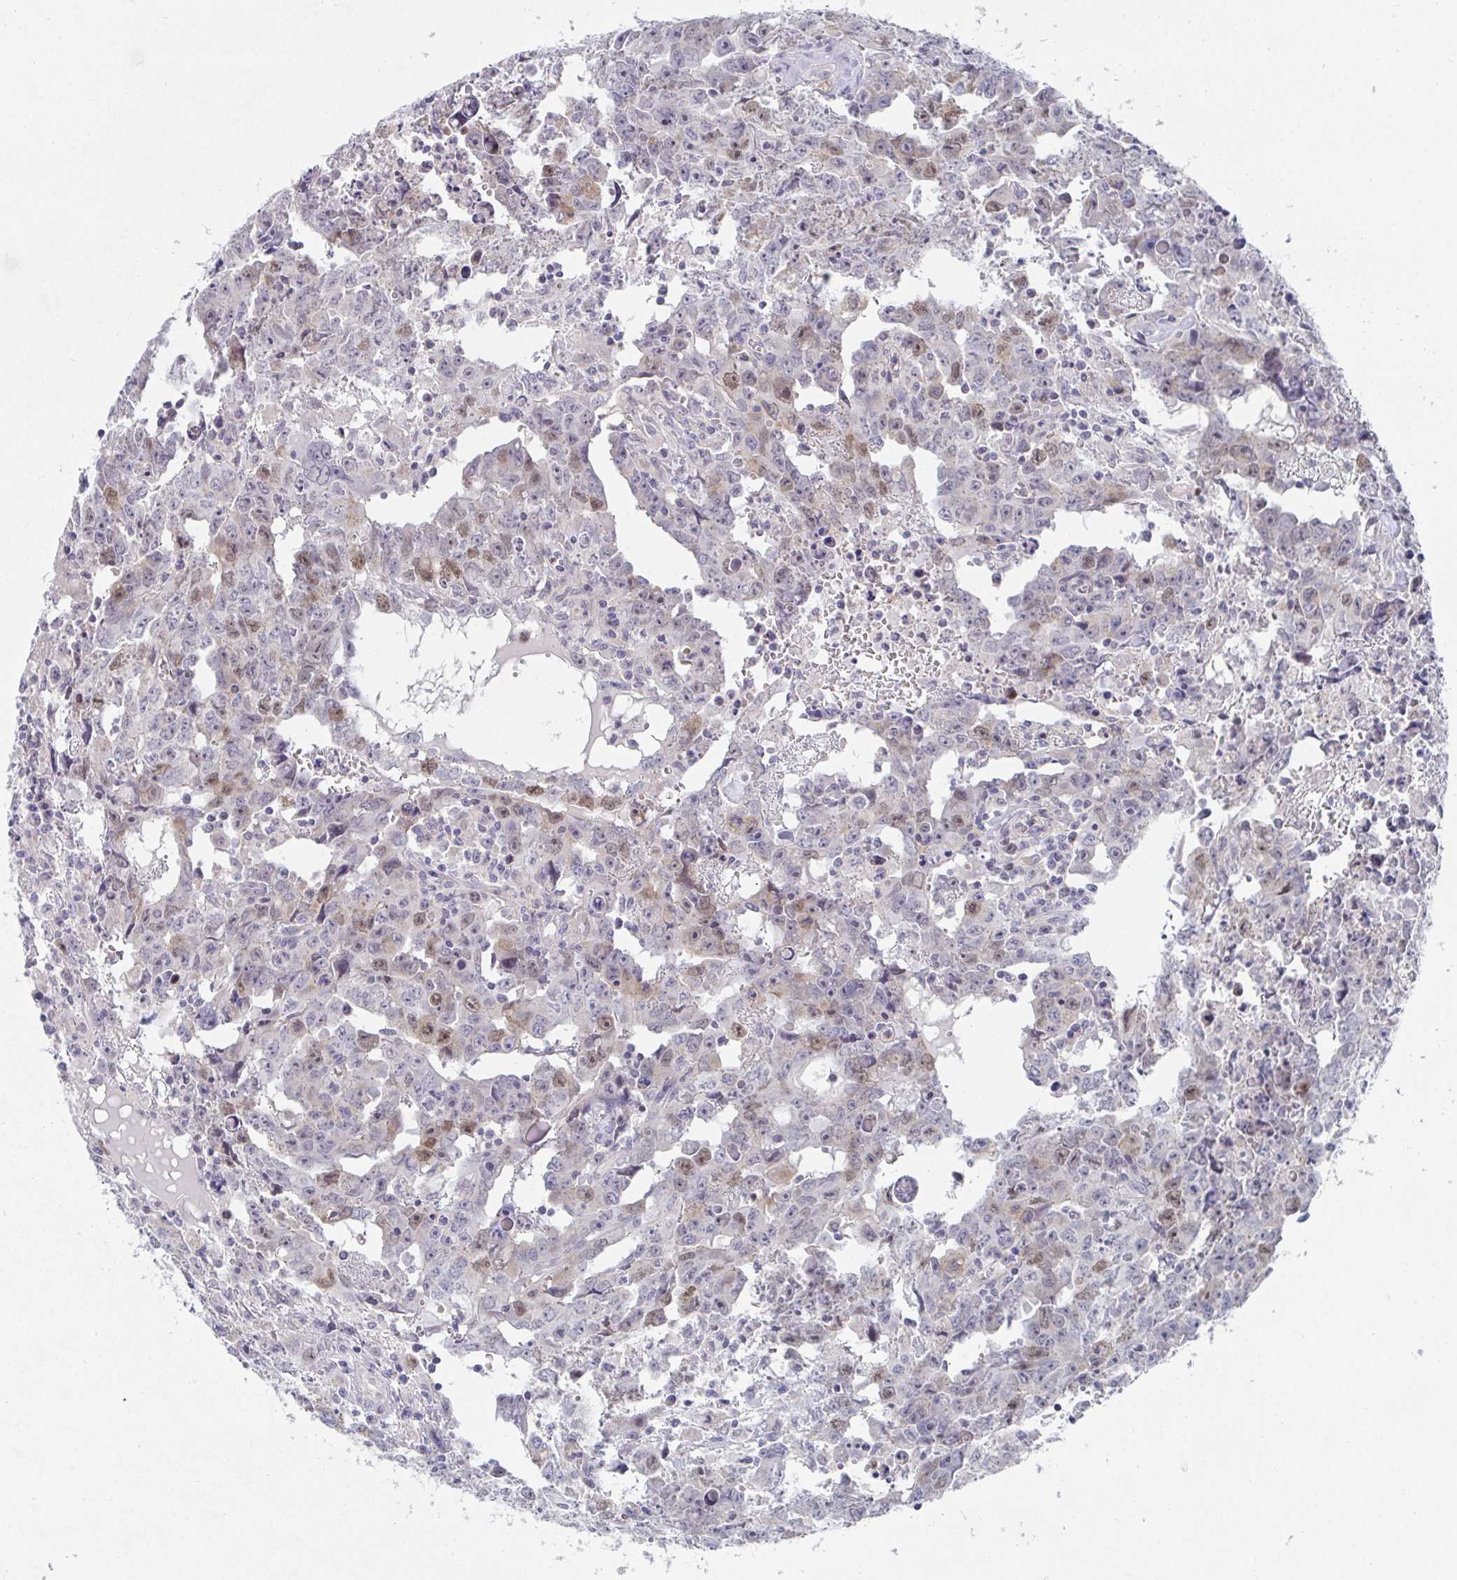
{"staining": {"intensity": "weak", "quantity": "<25%", "location": "nuclear"}, "tissue": "testis cancer", "cell_type": "Tumor cells", "image_type": "cancer", "snomed": [{"axis": "morphology", "description": "Carcinoma, Embryonal, NOS"}, {"axis": "topography", "description": "Testis"}], "caption": "Testis cancer stained for a protein using immunohistochemistry demonstrates no staining tumor cells.", "gene": "ATP5F1C", "patient": {"sex": "male", "age": 22}}